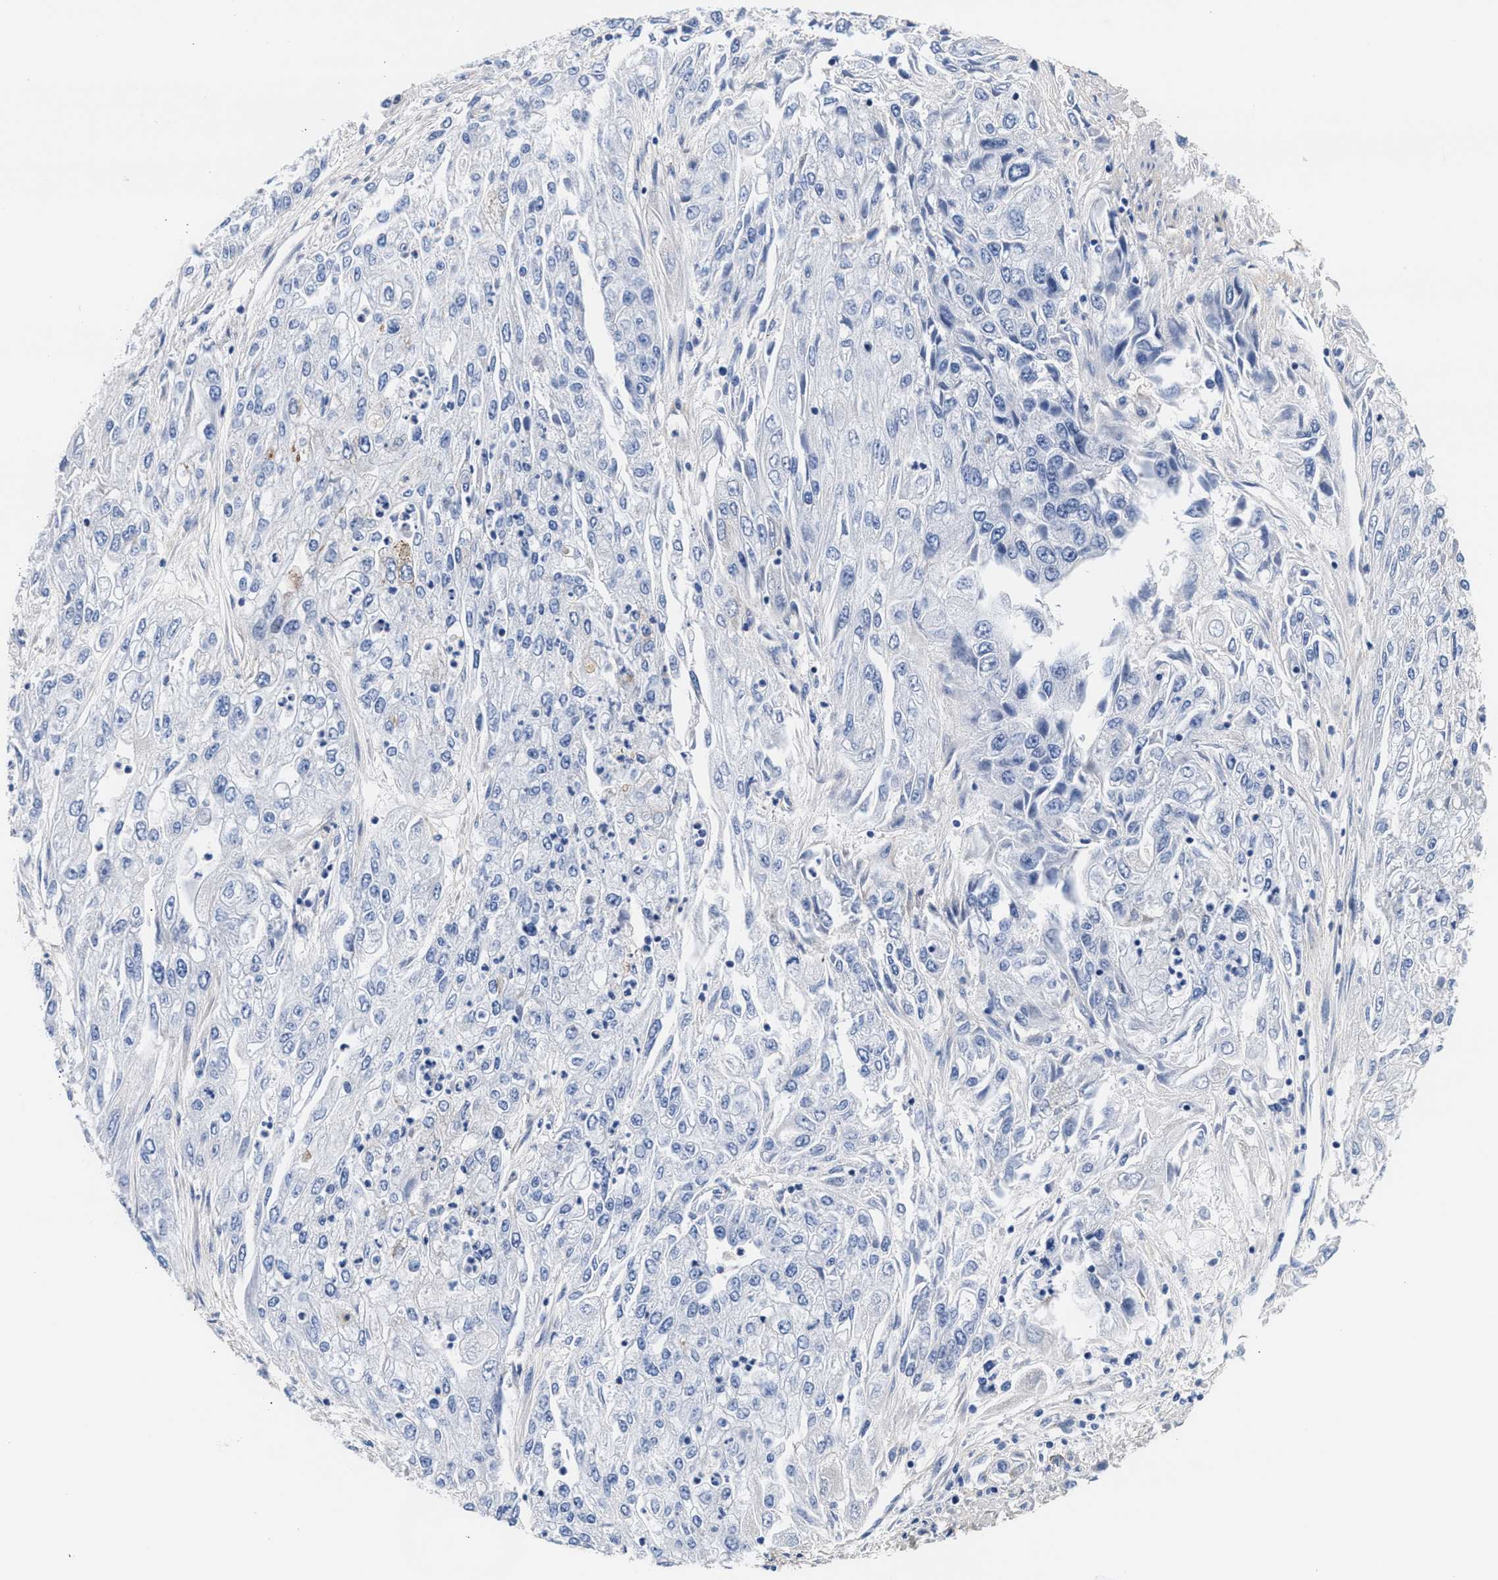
{"staining": {"intensity": "negative", "quantity": "none", "location": "none"}, "tissue": "endometrial cancer", "cell_type": "Tumor cells", "image_type": "cancer", "snomed": [{"axis": "morphology", "description": "Adenocarcinoma, NOS"}, {"axis": "topography", "description": "Endometrium"}], "caption": "Image shows no protein positivity in tumor cells of endometrial cancer (adenocarcinoma) tissue.", "gene": "ACTL7B", "patient": {"sex": "female", "age": 49}}